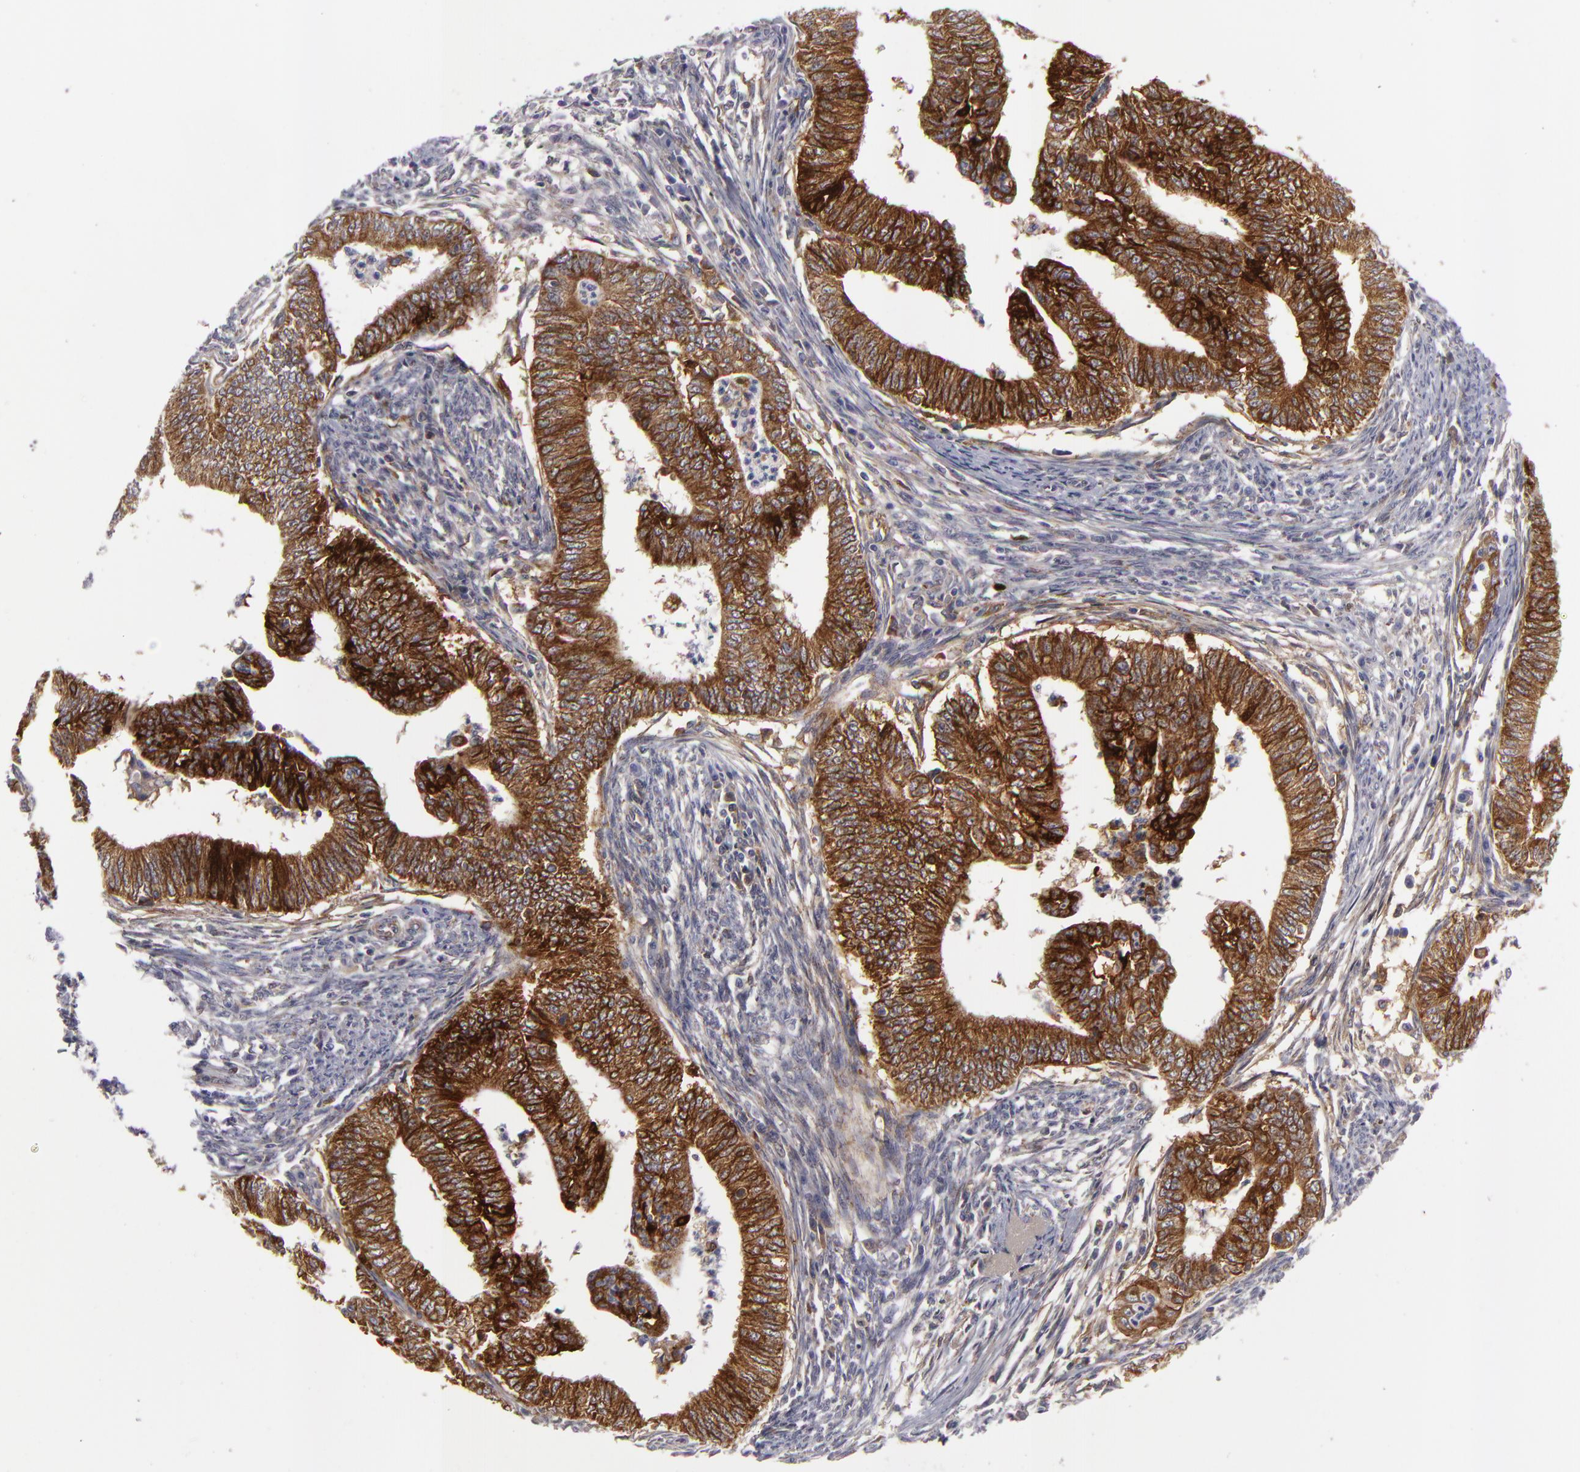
{"staining": {"intensity": "strong", "quantity": ">75%", "location": "cytoplasmic/membranous"}, "tissue": "endometrial cancer", "cell_type": "Tumor cells", "image_type": "cancer", "snomed": [{"axis": "morphology", "description": "Adenocarcinoma, NOS"}, {"axis": "topography", "description": "Endometrium"}], "caption": "Immunohistochemical staining of human adenocarcinoma (endometrial) shows strong cytoplasmic/membranous protein staining in about >75% of tumor cells. The staining is performed using DAB (3,3'-diaminobenzidine) brown chromogen to label protein expression. The nuclei are counter-stained blue using hematoxylin.", "gene": "ALCAM", "patient": {"sex": "female", "age": 66}}